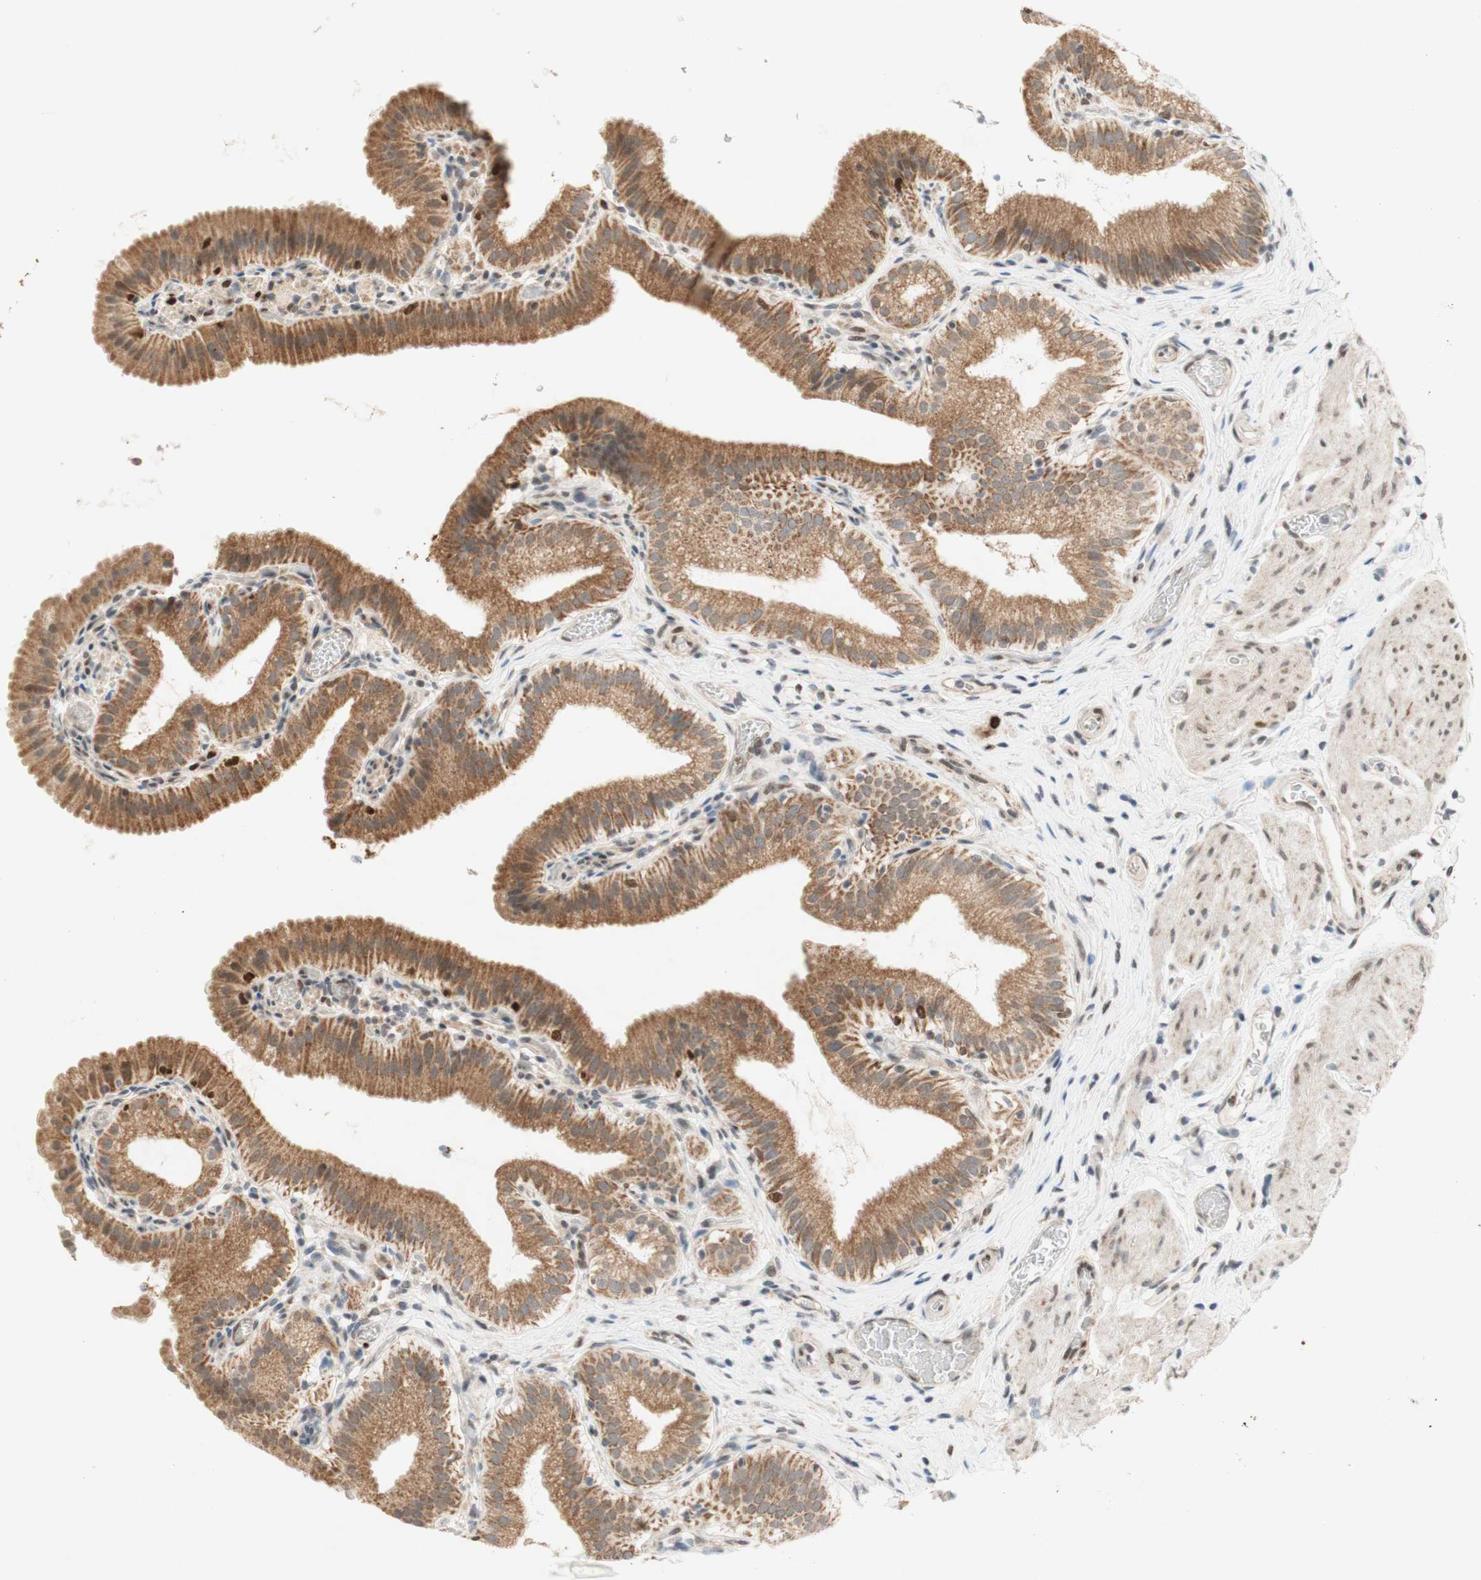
{"staining": {"intensity": "moderate", "quantity": ">75%", "location": "cytoplasmic/membranous"}, "tissue": "gallbladder", "cell_type": "Glandular cells", "image_type": "normal", "snomed": [{"axis": "morphology", "description": "Normal tissue, NOS"}, {"axis": "topography", "description": "Gallbladder"}], "caption": "Immunohistochemistry (IHC) of benign human gallbladder exhibits medium levels of moderate cytoplasmic/membranous staining in approximately >75% of glandular cells. The protein is stained brown, and the nuclei are stained in blue (DAB IHC with brightfield microscopy, high magnification).", "gene": "DNMT3A", "patient": {"sex": "male", "age": 54}}